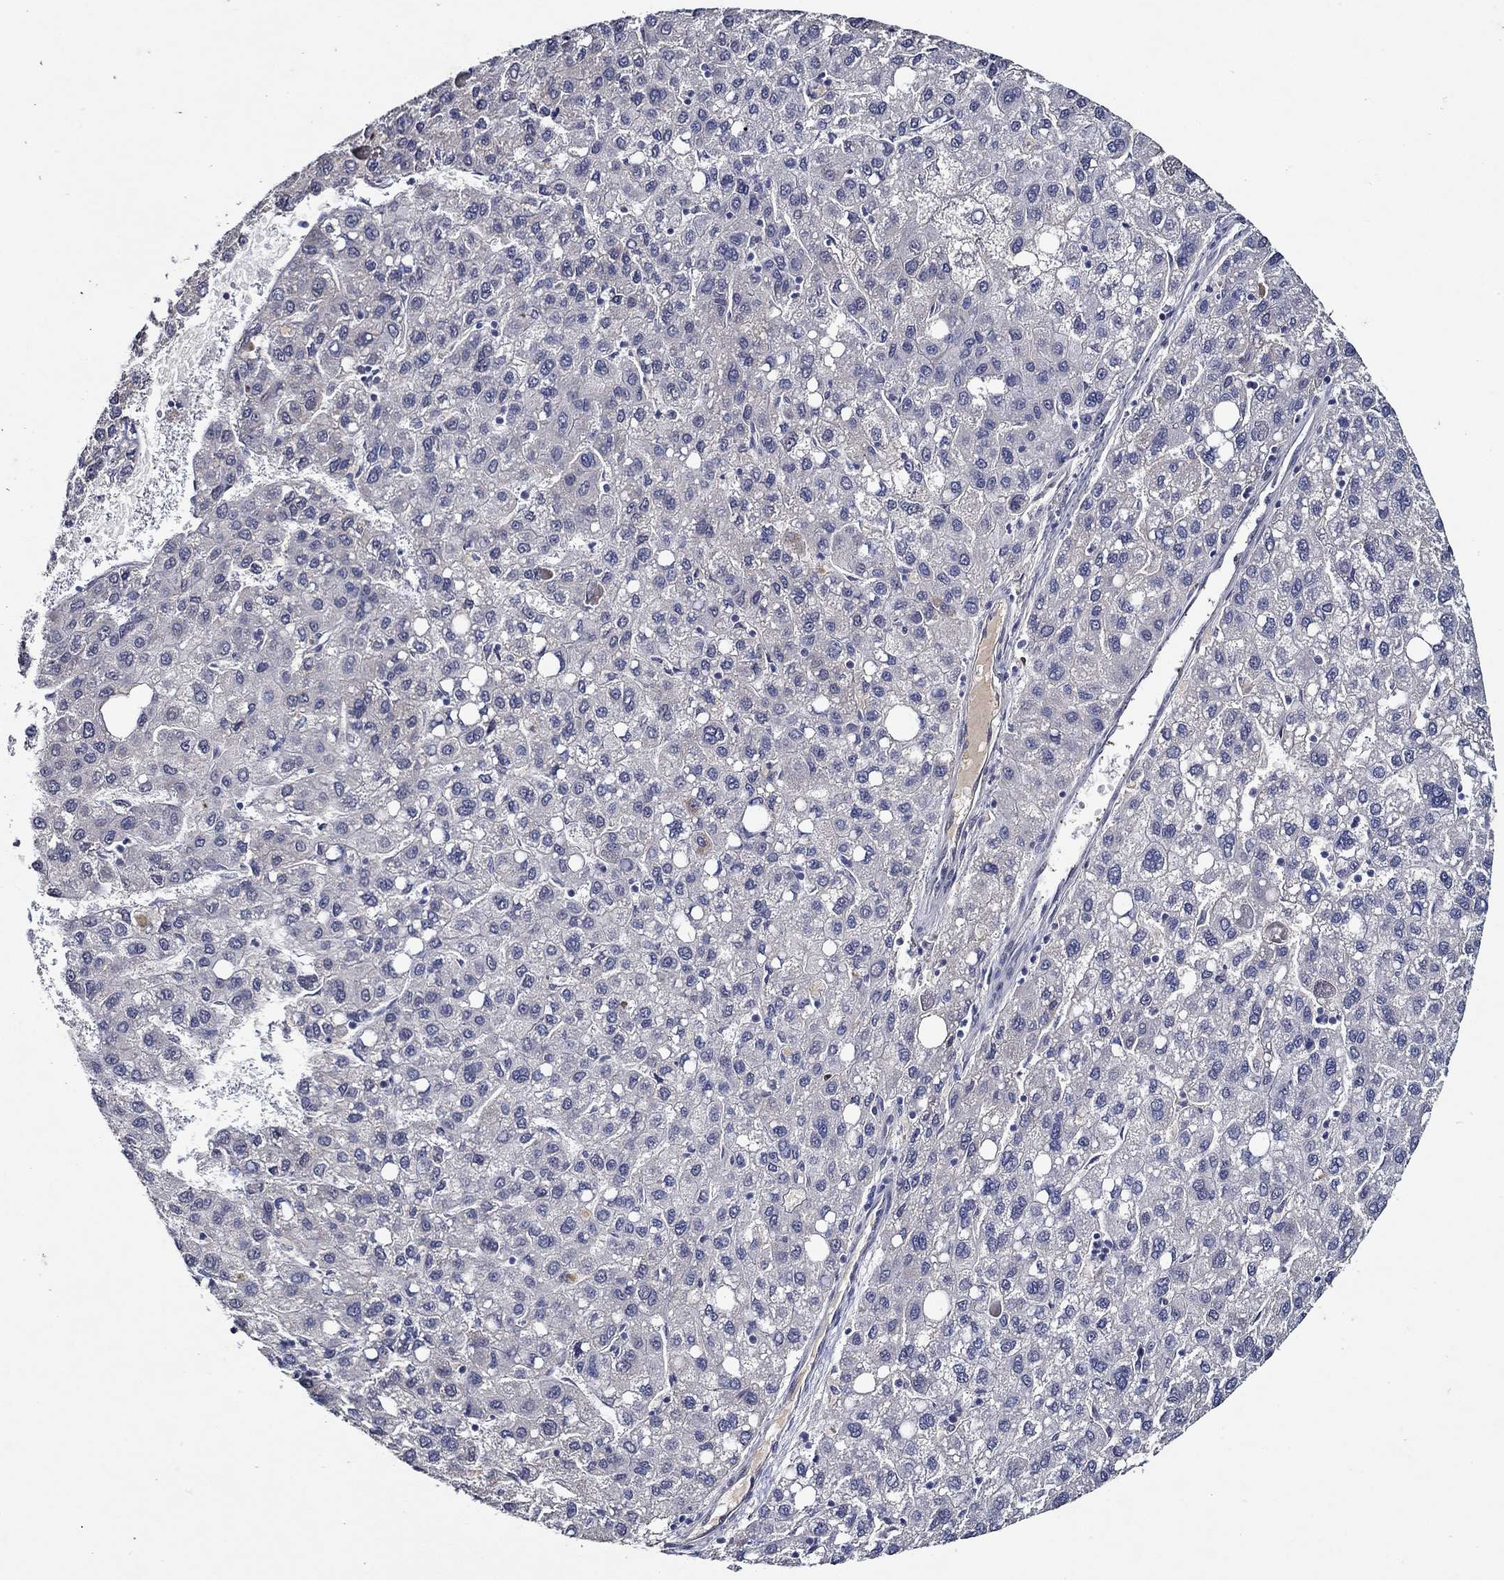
{"staining": {"intensity": "negative", "quantity": "none", "location": "none"}, "tissue": "liver cancer", "cell_type": "Tumor cells", "image_type": "cancer", "snomed": [{"axis": "morphology", "description": "Carcinoma, Hepatocellular, NOS"}, {"axis": "topography", "description": "Liver"}], "caption": "IHC of human hepatocellular carcinoma (liver) displays no staining in tumor cells.", "gene": "GATA2", "patient": {"sex": "female", "age": 82}}